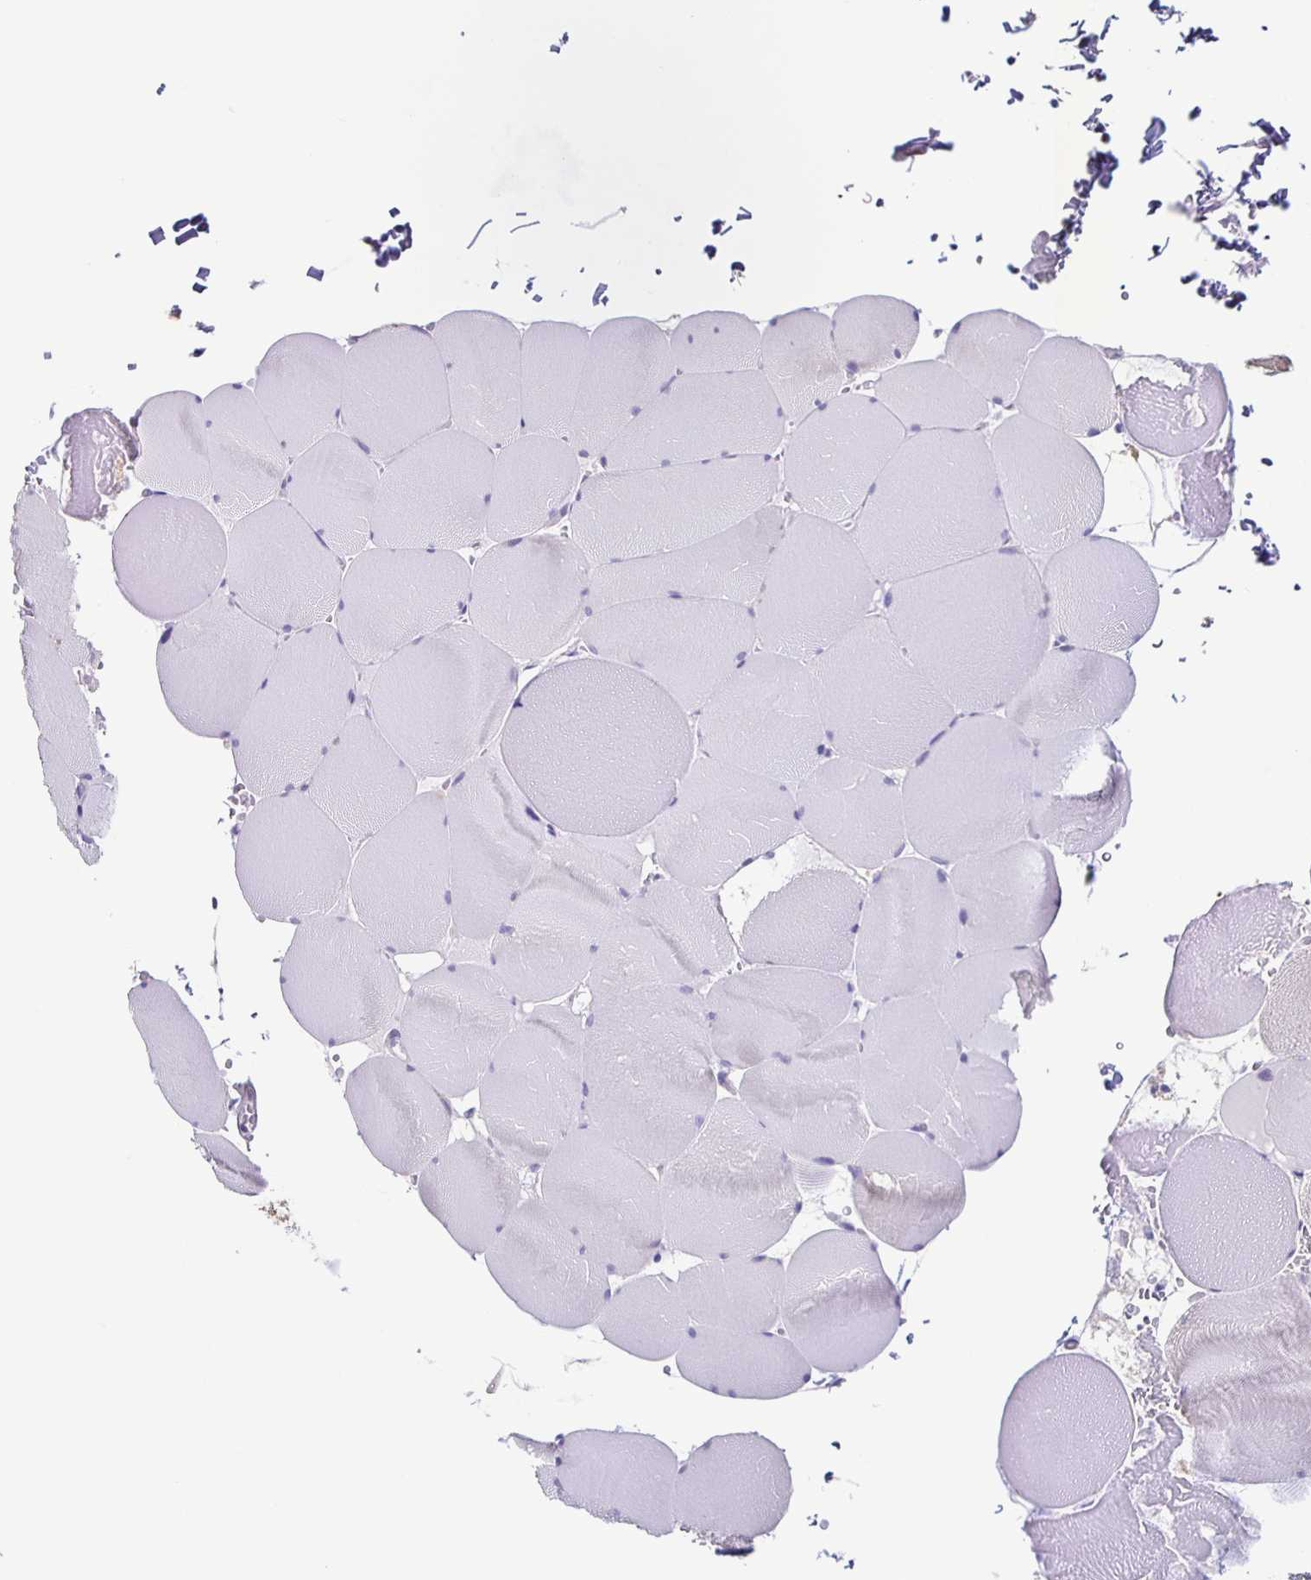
{"staining": {"intensity": "negative", "quantity": "none", "location": "none"}, "tissue": "skeletal muscle", "cell_type": "Myocytes", "image_type": "normal", "snomed": [{"axis": "morphology", "description": "Normal tissue, NOS"}, {"axis": "topography", "description": "Skeletal muscle"}, {"axis": "topography", "description": "Head-Neck"}], "caption": "Myocytes are negative for brown protein staining in unremarkable skeletal muscle. (Immunohistochemistry (ihc), brightfield microscopy, high magnification).", "gene": "TPPP", "patient": {"sex": "male", "age": 66}}